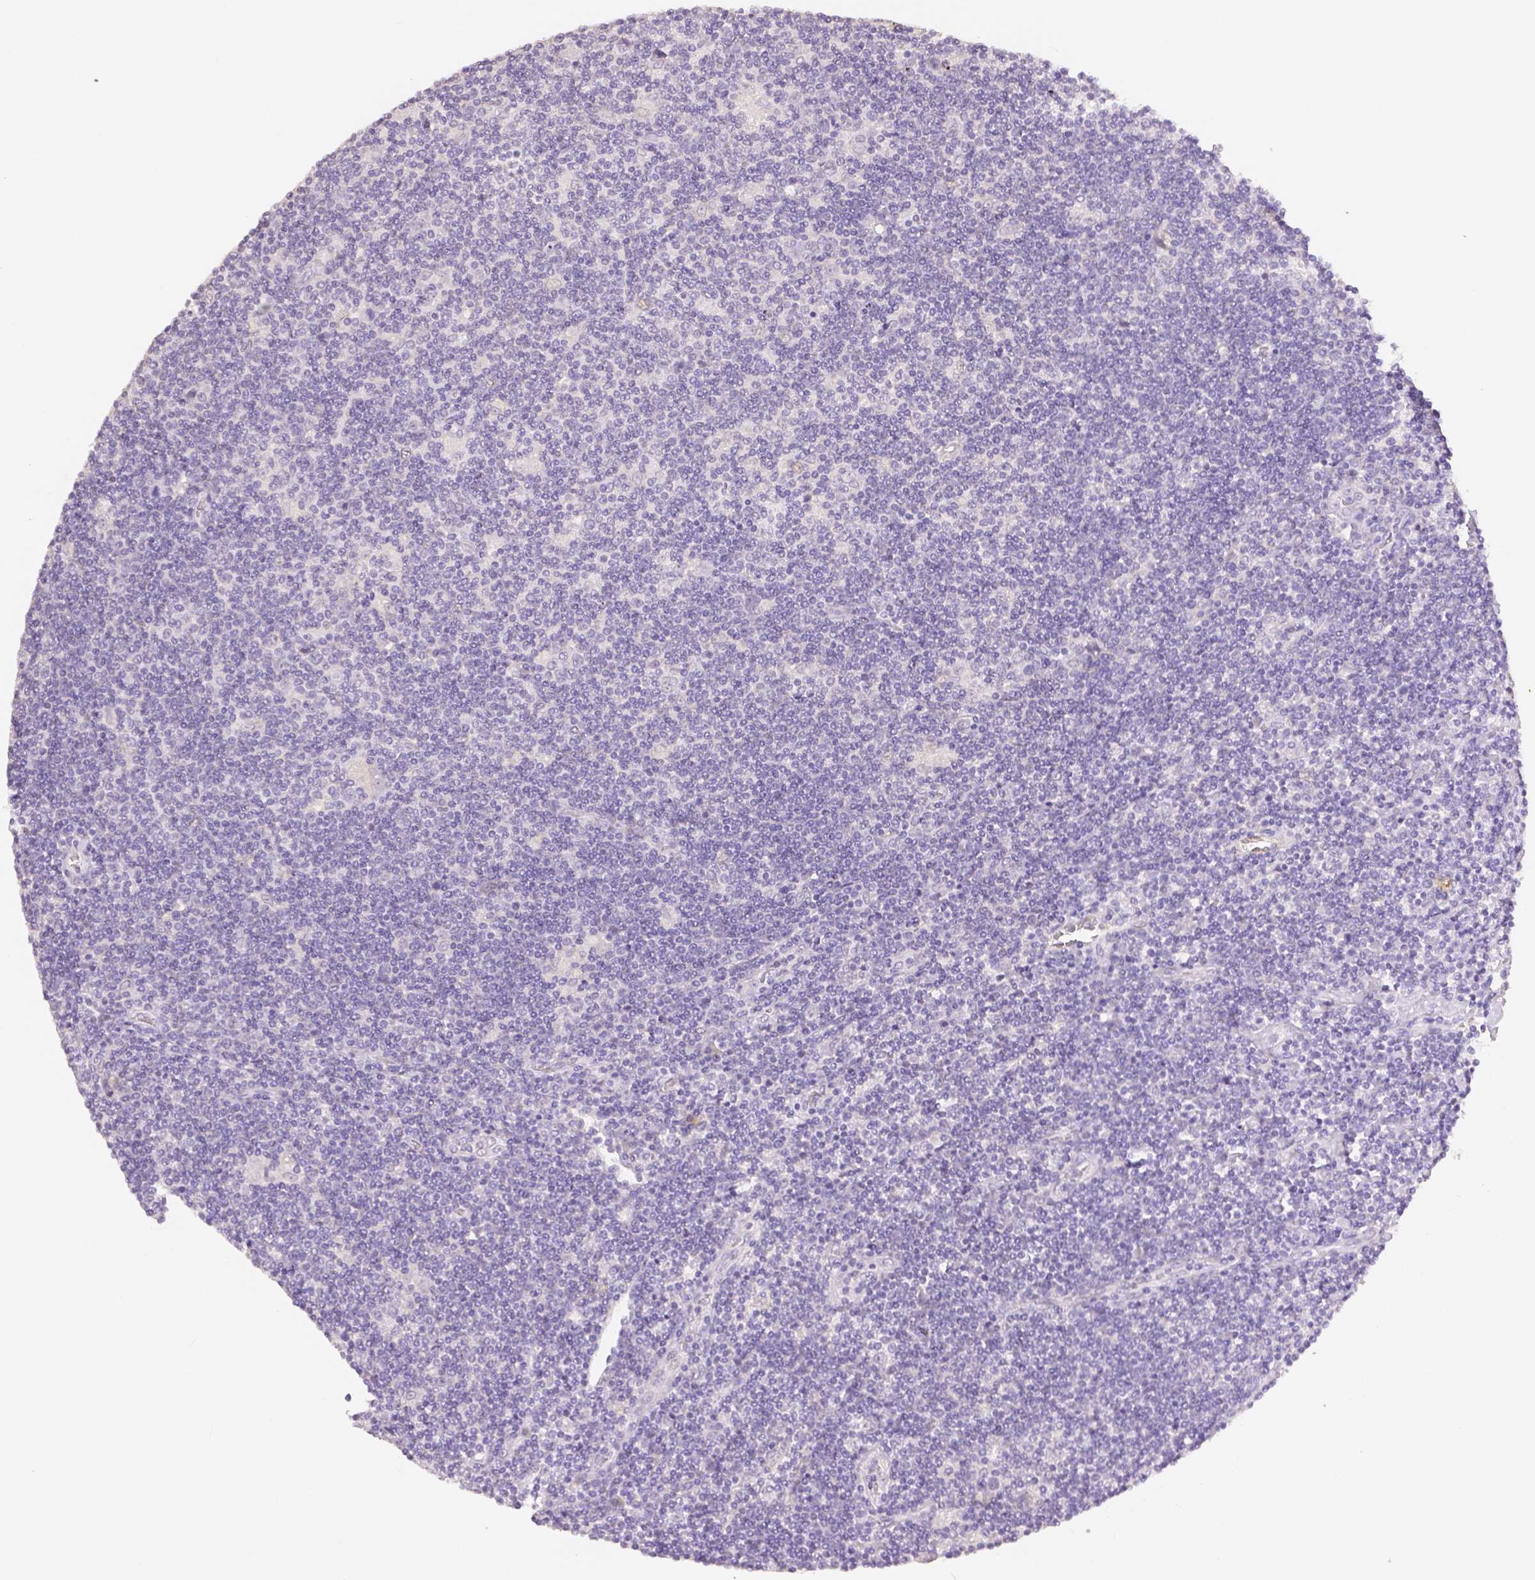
{"staining": {"intensity": "negative", "quantity": "none", "location": "none"}, "tissue": "lymphoma", "cell_type": "Tumor cells", "image_type": "cancer", "snomed": [{"axis": "morphology", "description": "Hodgkin's disease, NOS"}, {"axis": "topography", "description": "Lymph node"}], "caption": "Immunohistochemistry (IHC) photomicrograph of neoplastic tissue: lymphoma stained with DAB (3,3'-diaminobenzidine) displays no significant protein positivity in tumor cells.", "gene": "OCLN", "patient": {"sex": "male", "age": 40}}